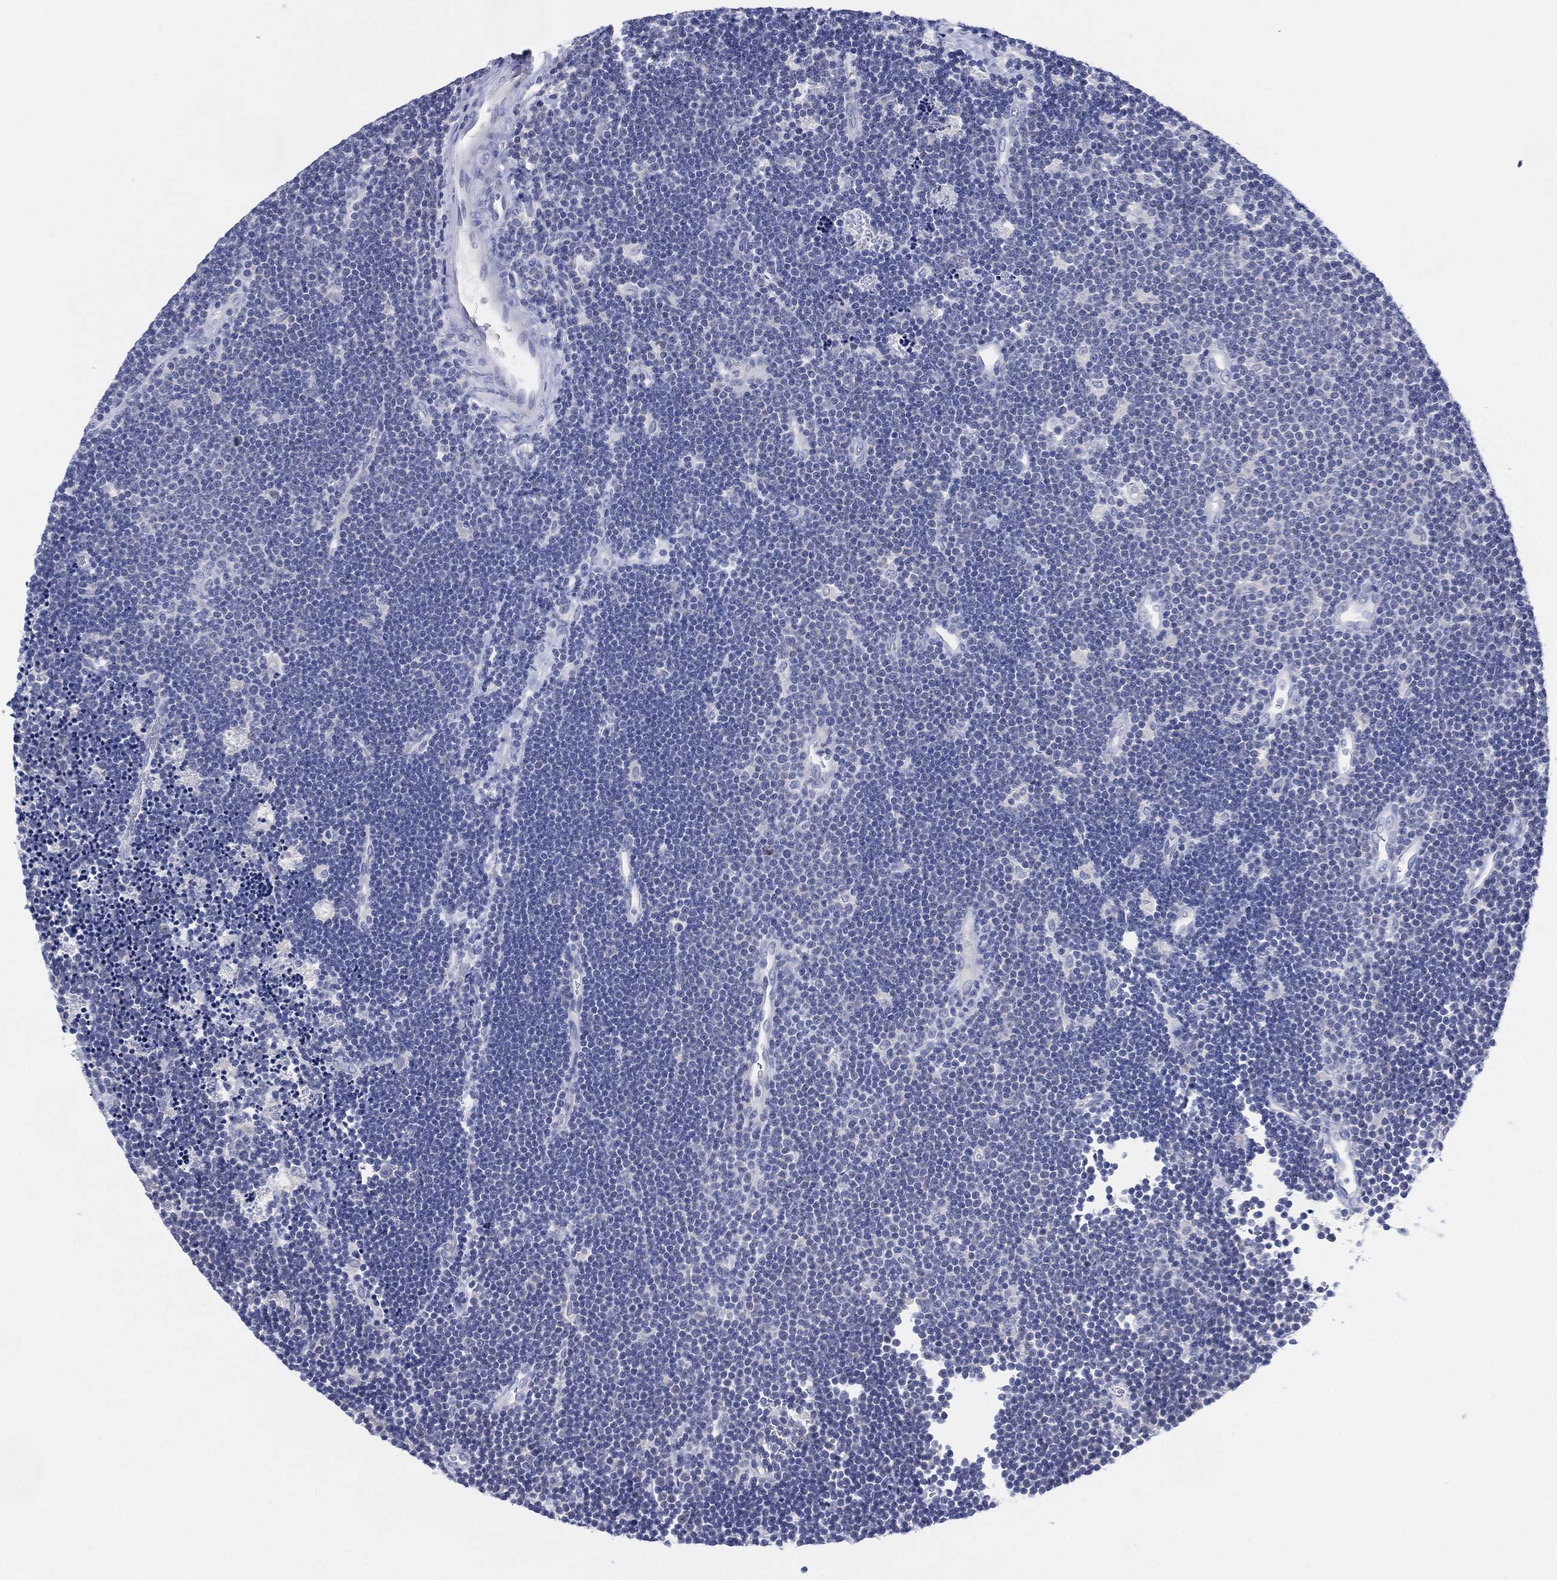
{"staining": {"intensity": "negative", "quantity": "none", "location": "none"}, "tissue": "lymphoma", "cell_type": "Tumor cells", "image_type": "cancer", "snomed": [{"axis": "morphology", "description": "Malignant lymphoma, non-Hodgkin's type, Low grade"}, {"axis": "topography", "description": "Brain"}], "caption": "Image shows no protein staining in tumor cells of lymphoma tissue. (DAB (3,3'-diaminobenzidine) IHC, high magnification).", "gene": "ADAD2", "patient": {"sex": "female", "age": 66}}